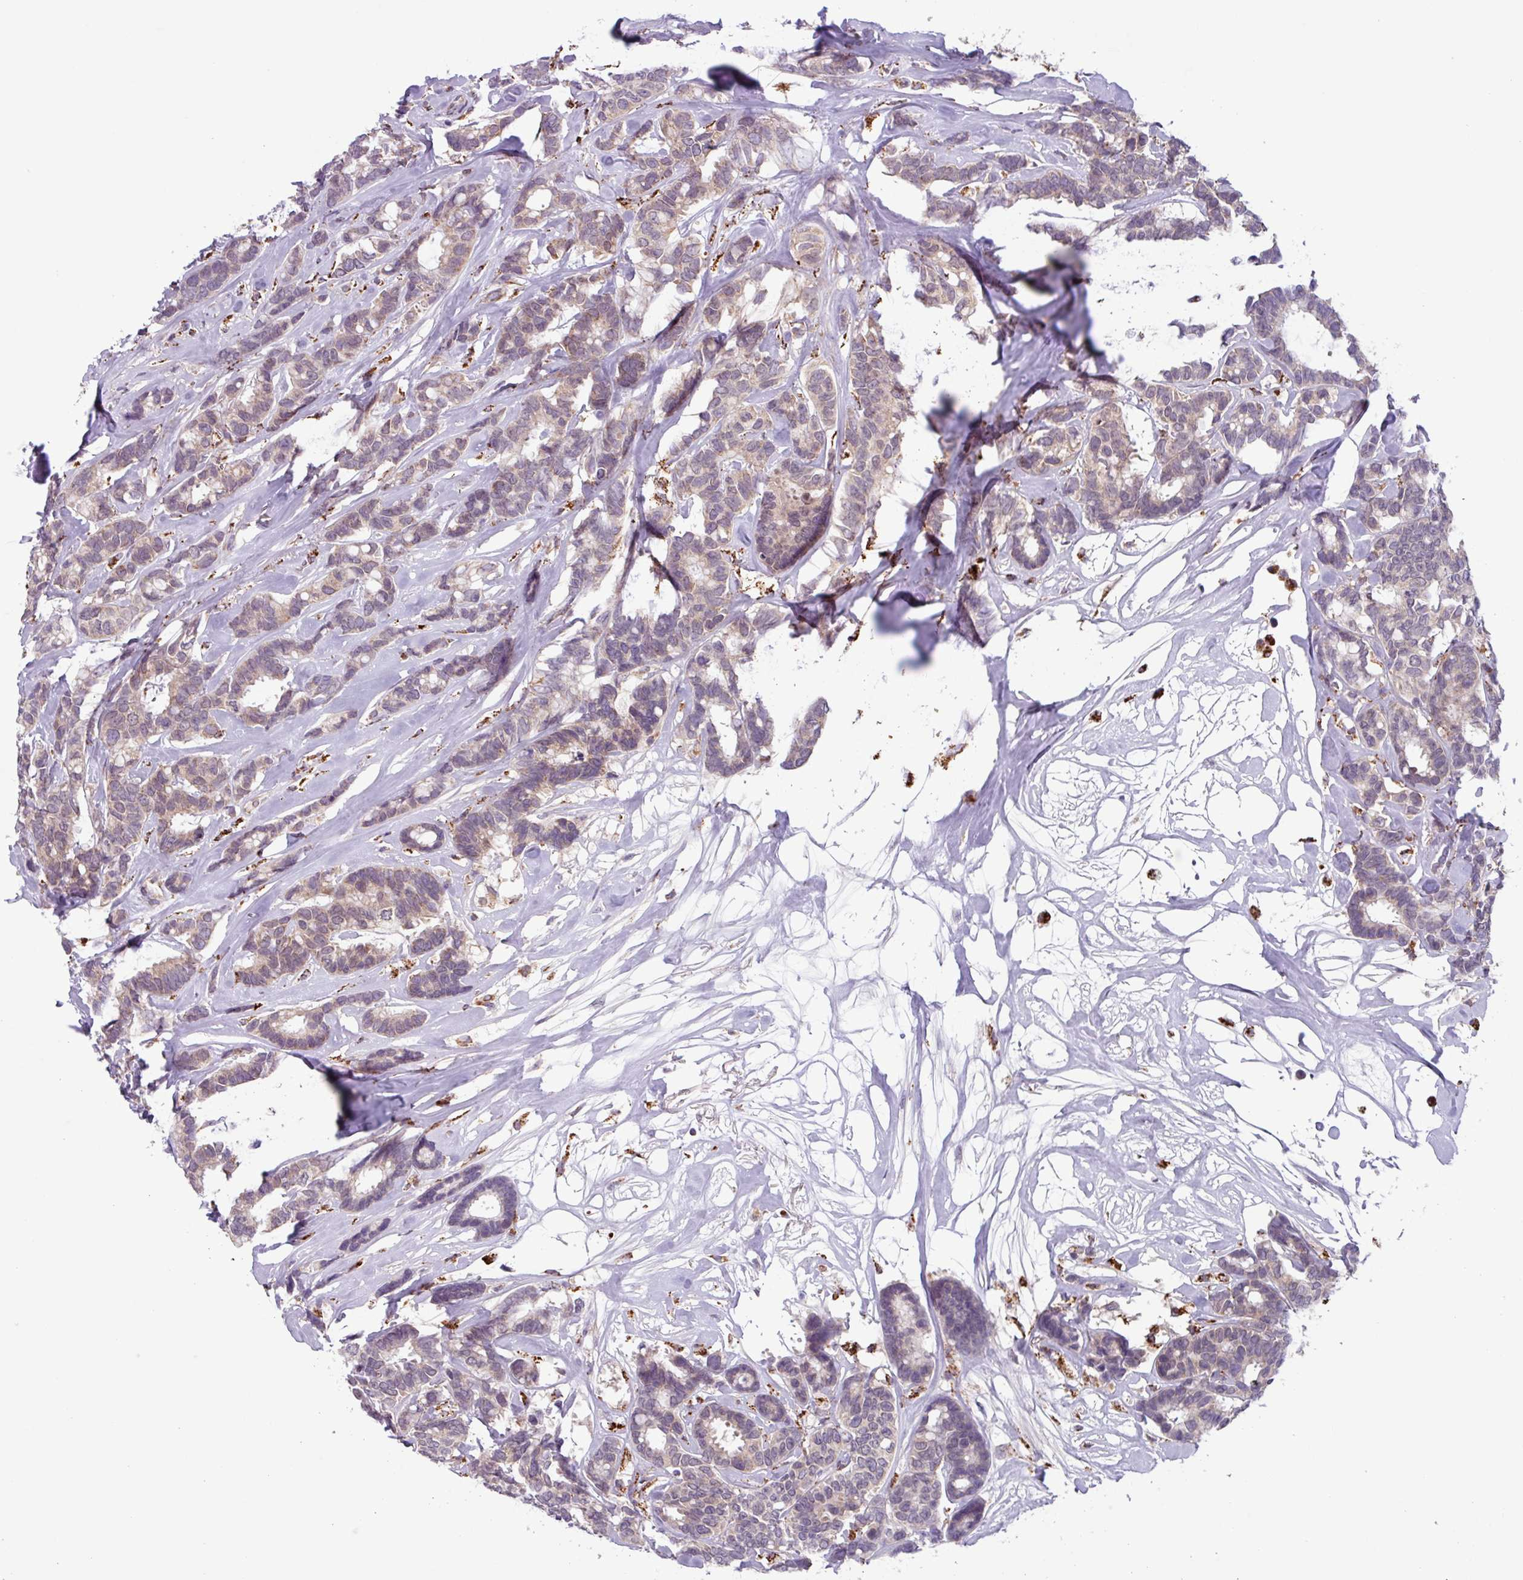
{"staining": {"intensity": "weak", "quantity": ">75%", "location": "cytoplasmic/membranous"}, "tissue": "breast cancer", "cell_type": "Tumor cells", "image_type": "cancer", "snomed": [{"axis": "morphology", "description": "Duct carcinoma"}, {"axis": "topography", "description": "Breast"}], "caption": "Breast cancer stained with a brown dye demonstrates weak cytoplasmic/membranous positive staining in about >75% of tumor cells.", "gene": "AKIRIN1", "patient": {"sex": "female", "age": 87}}